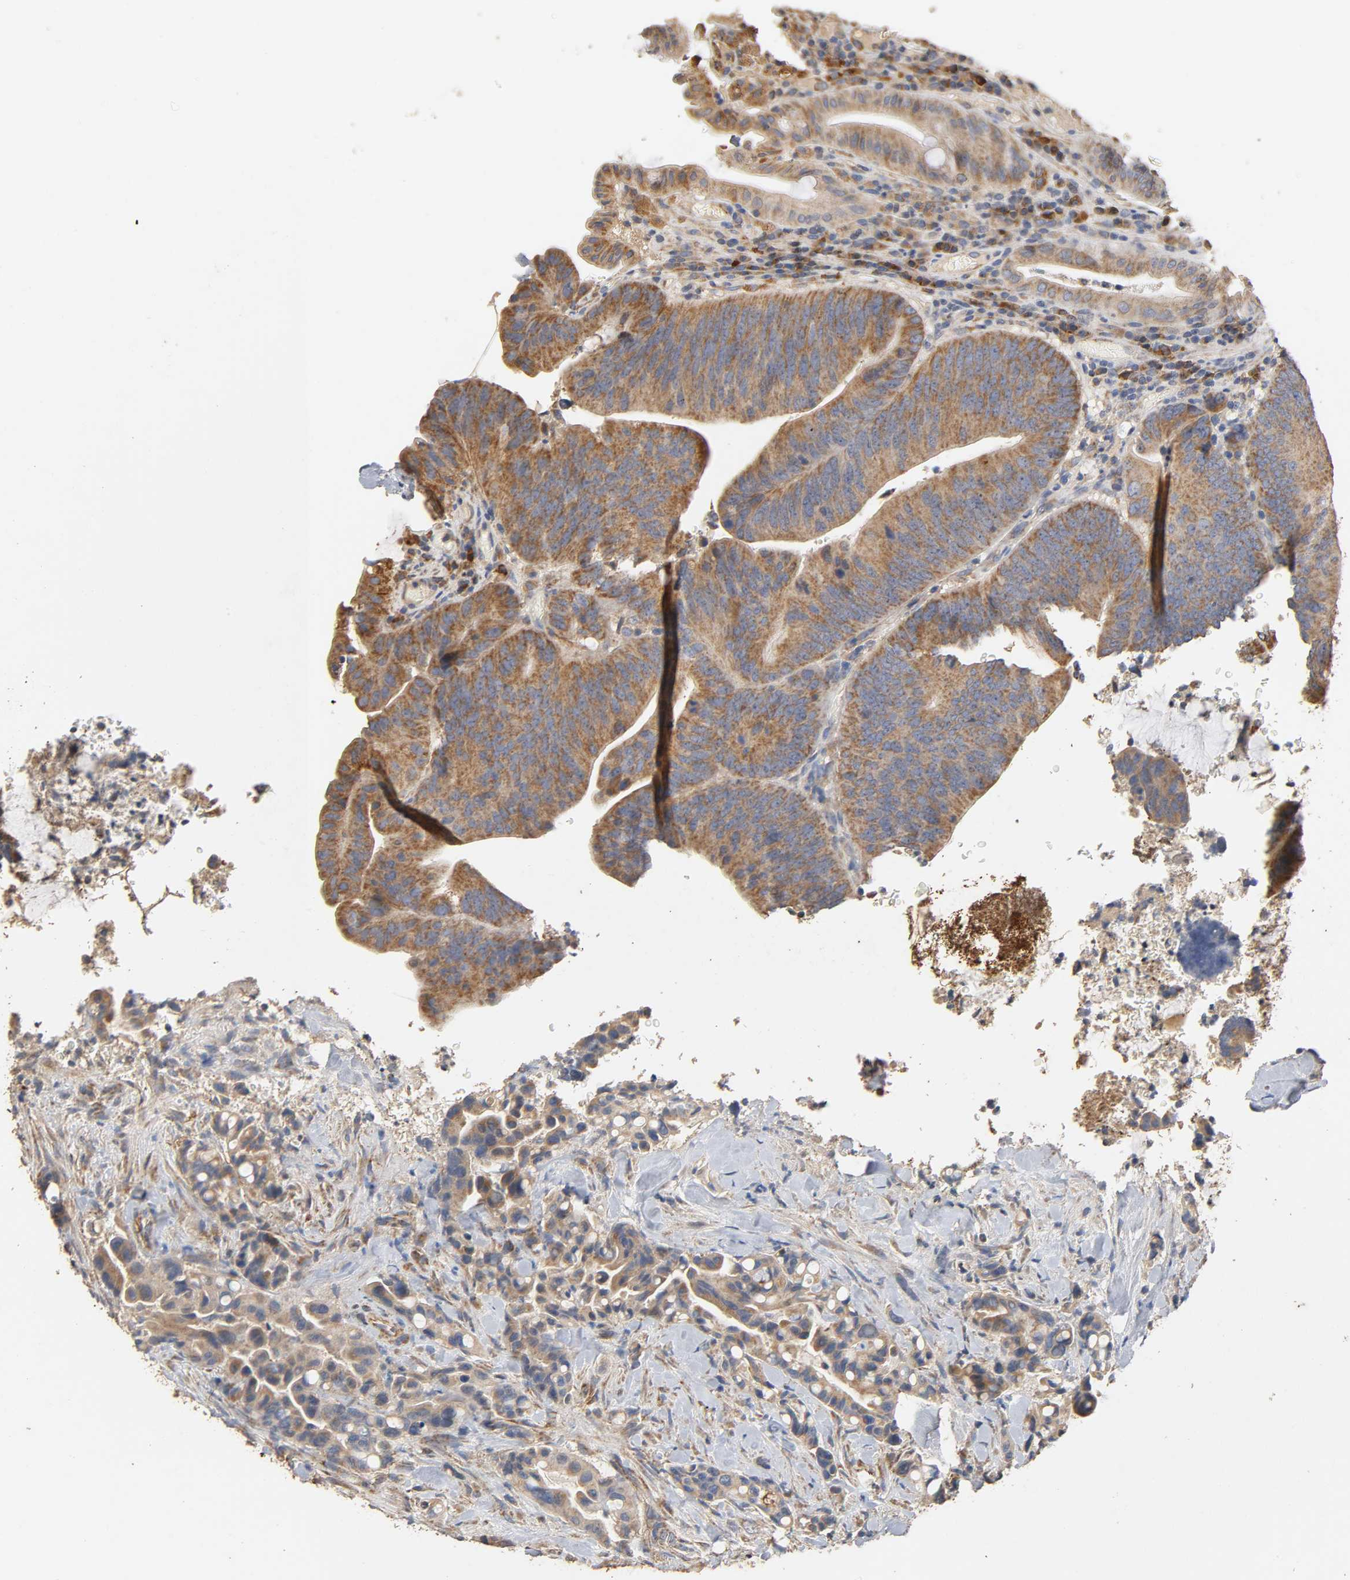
{"staining": {"intensity": "moderate", "quantity": ">75%", "location": "cytoplasmic/membranous"}, "tissue": "colorectal cancer", "cell_type": "Tumor cells", "image_type": "cancer", "snomed": [{"axis": "morphology", "description": "Normal tissue, NOS"}, {"axis": "morphology", "description": "Adenocarcinoma, NOS"}, {"axis": "topography", "description": "Colon"}], "caption": "The image exhibits a brown stain indicating the presence of a protein in the cytoplasmic/membranous of tumor cells in colorectal cancer.", "gene": "NDUFS3", "patient": {"sex": "male", "age": 82}}